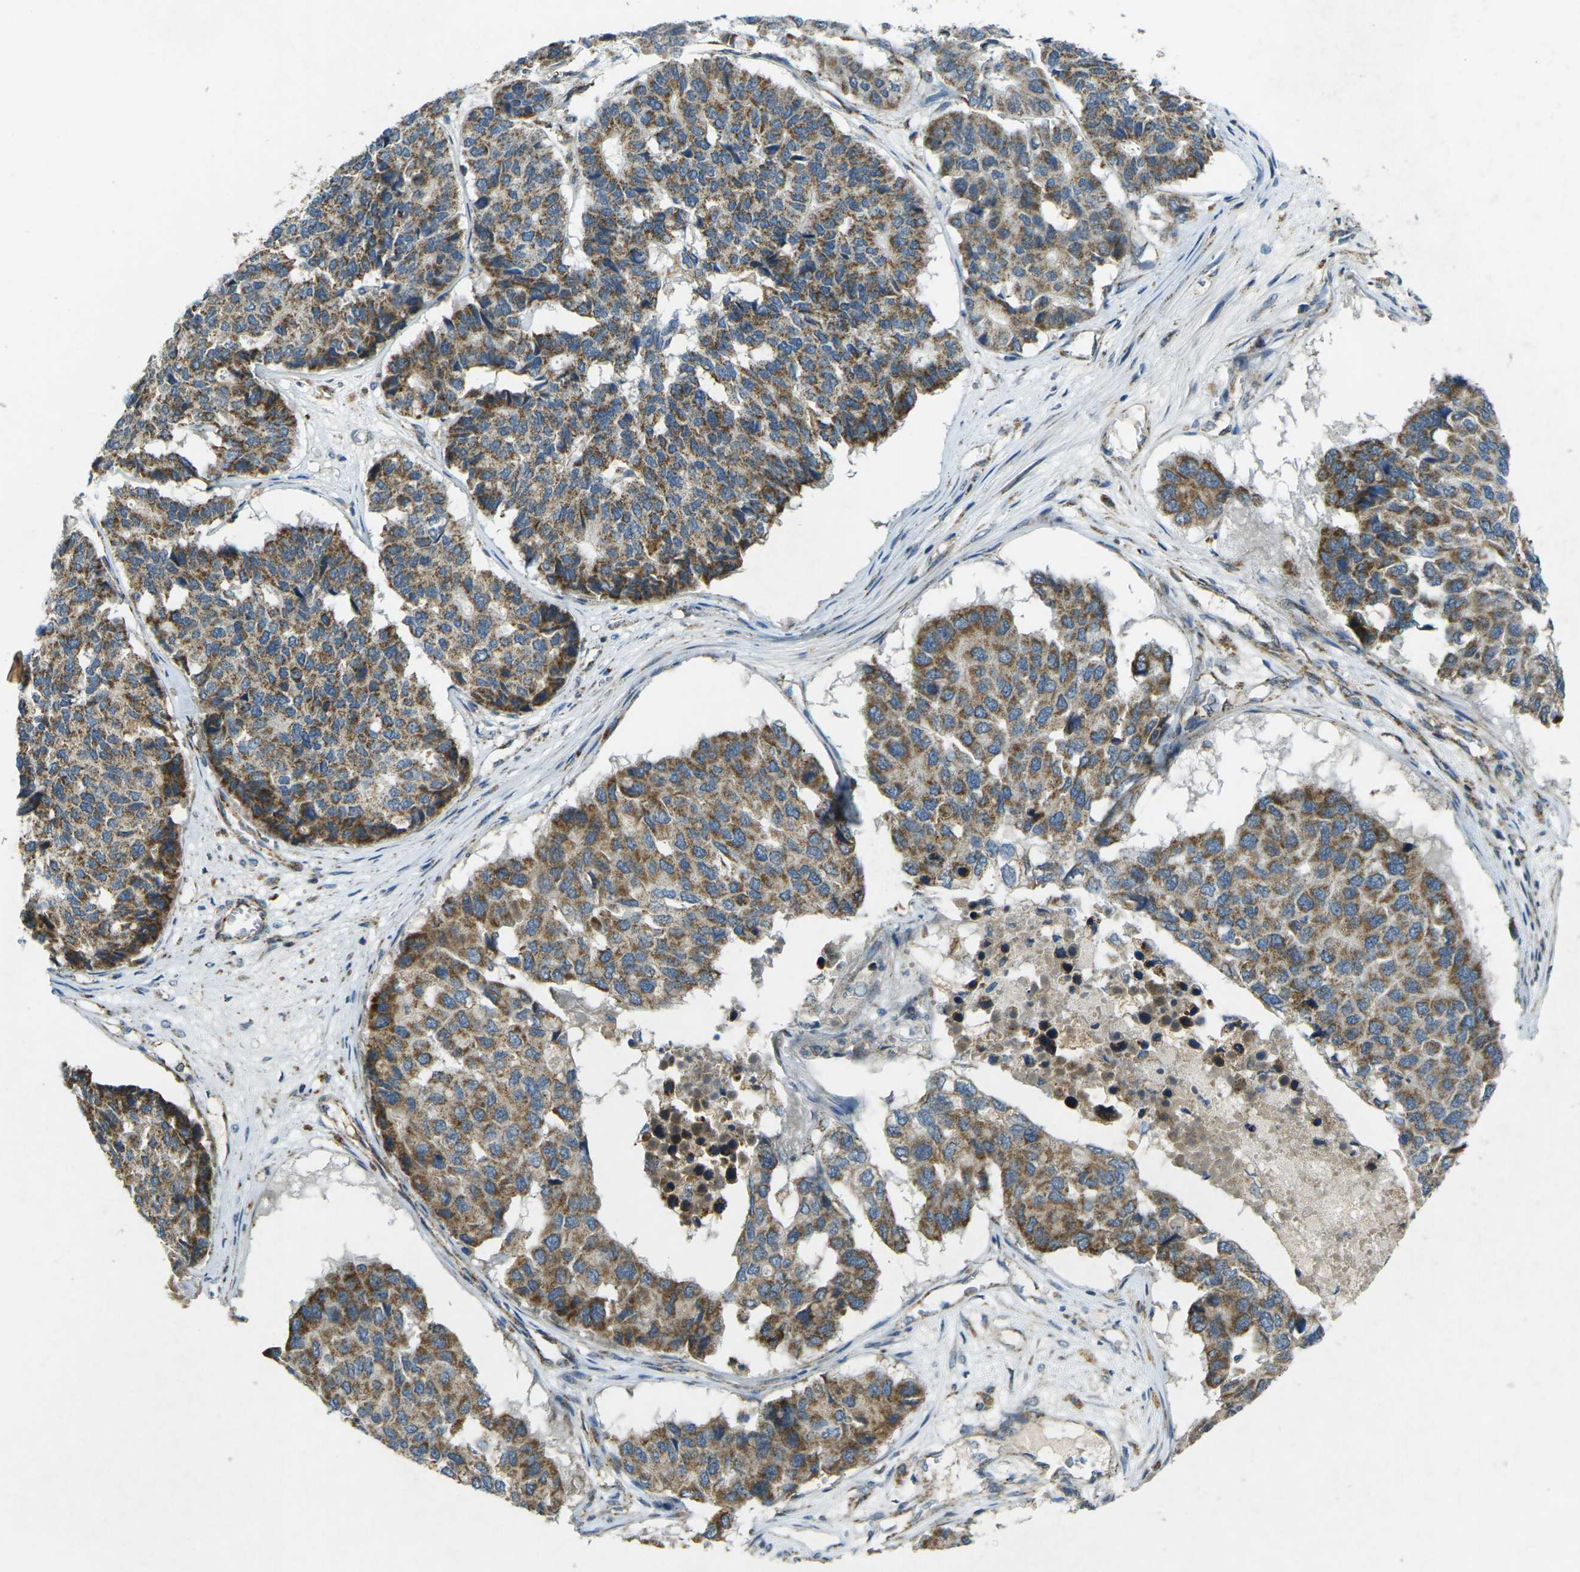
{"staining": {"intensity": "moderate", "quantity": ">75%", "location": "cytoplasmic/membranous"}, "tissue": "pancreatic cancer", "cell_type": "Tumor cells", "image_type": "cancer", "snomed": [{"axis": "morphology", "description": "Adenocarcinoma, NOS"}, {"axis": "topography", "description": "Pancreas"}], "caption": "High-power microscopy captured an immunohistochemistry (IHC) micrograph of pancreatic cancer, revealing moderate cytoplasmic/membranous expression in approximately >75% of tumor cells. (brown staining indicates protein expression, while blue staining denotes nuclei).", "gene": "IGF1R", "patient": {"sex": "male", "age": 50}}